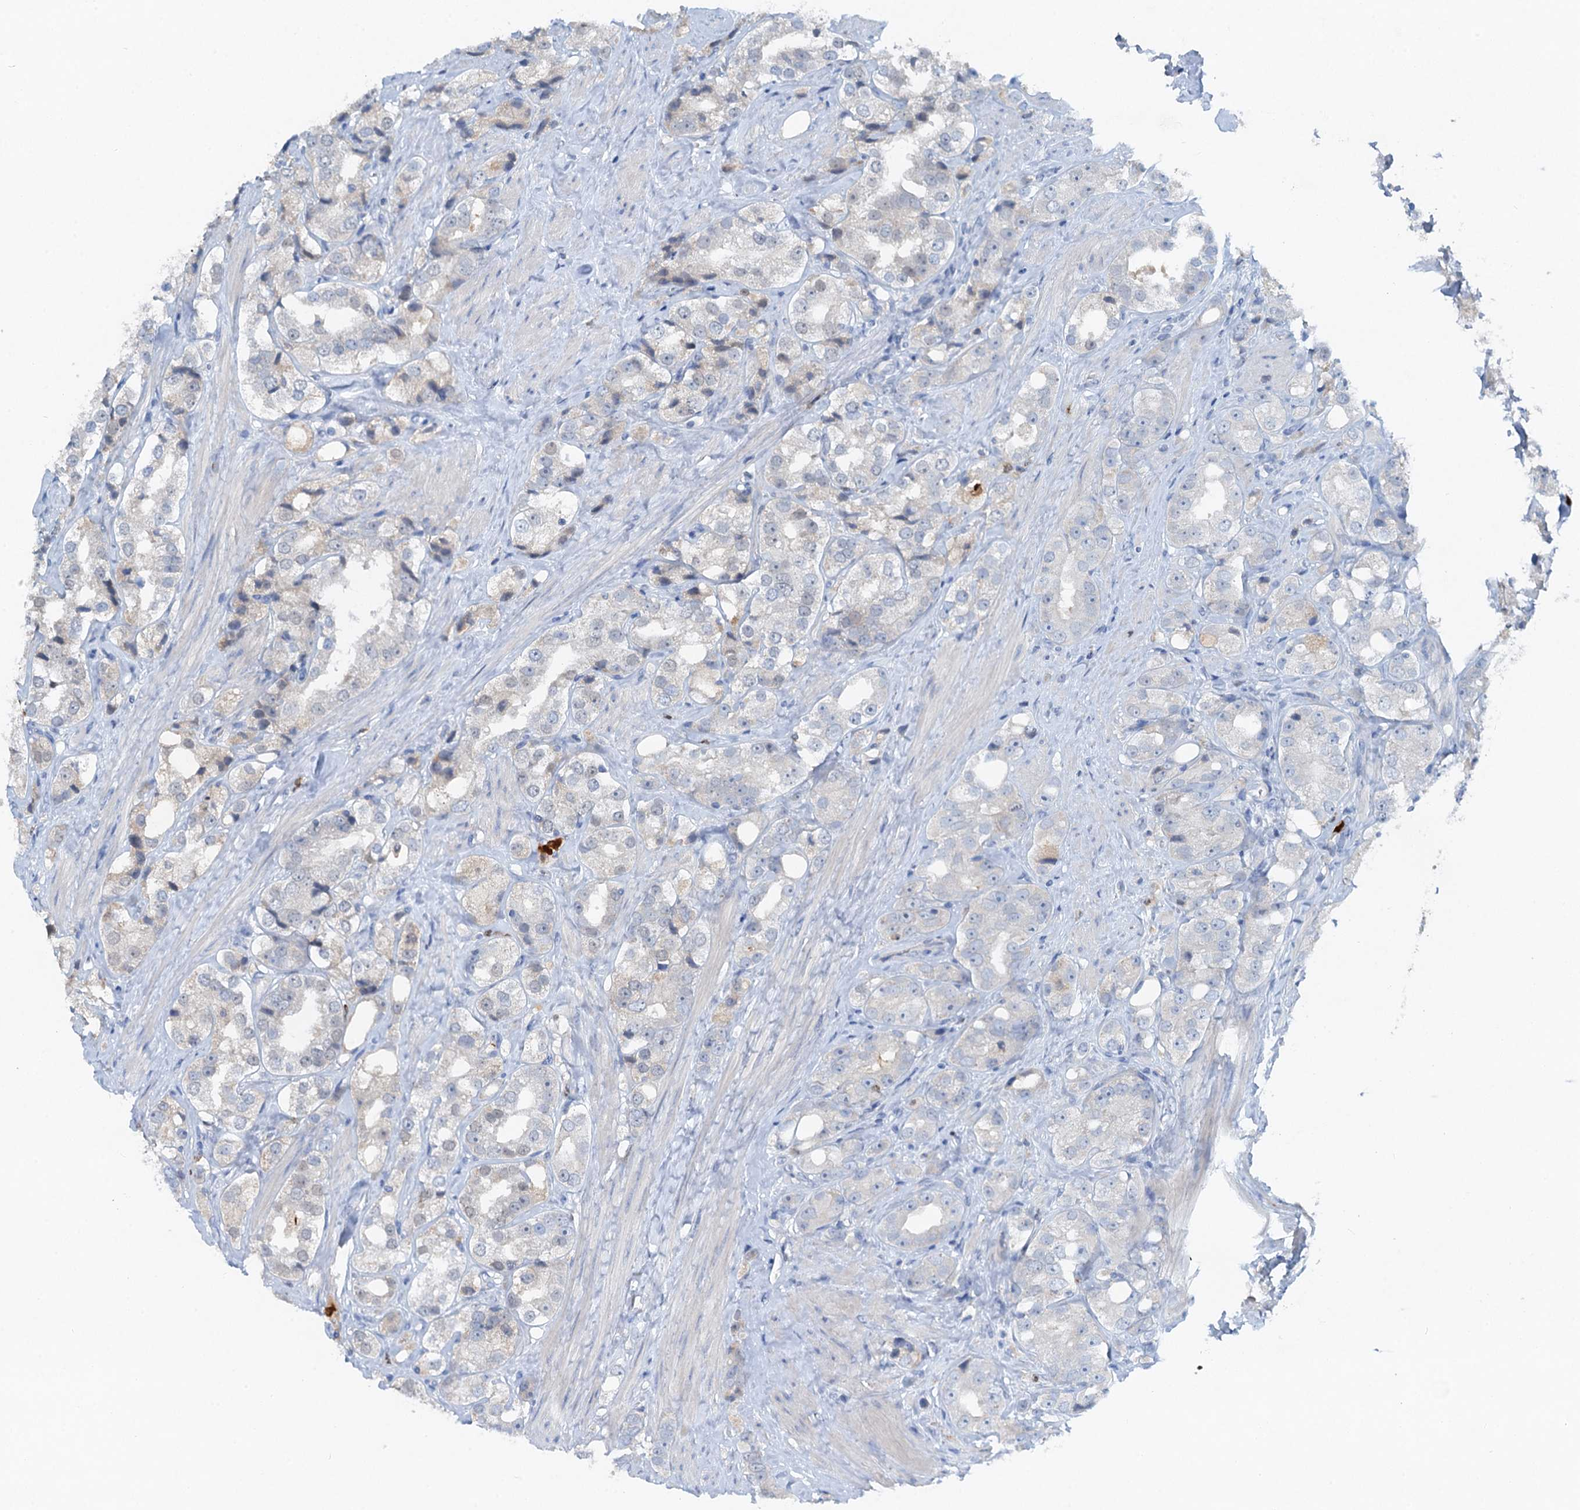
{"staining": {"intensity": "negative", "quantity": "none", "location": "none"}, "tissue": "prostate cancer", "cell_type": "Tumor cells", "image_type": "cancer", "snomed": [{"axis": "morphology", "description": "Adenocarcinoma, NOS"}, {"axis": "topography", "description": "Prostate"}], "caption": "IHC of human adenocarcinoma (prostate) reveals no staining in tumor cells.", "gene": "OTOA", "patient": {"sex": "male", "age": 79}}